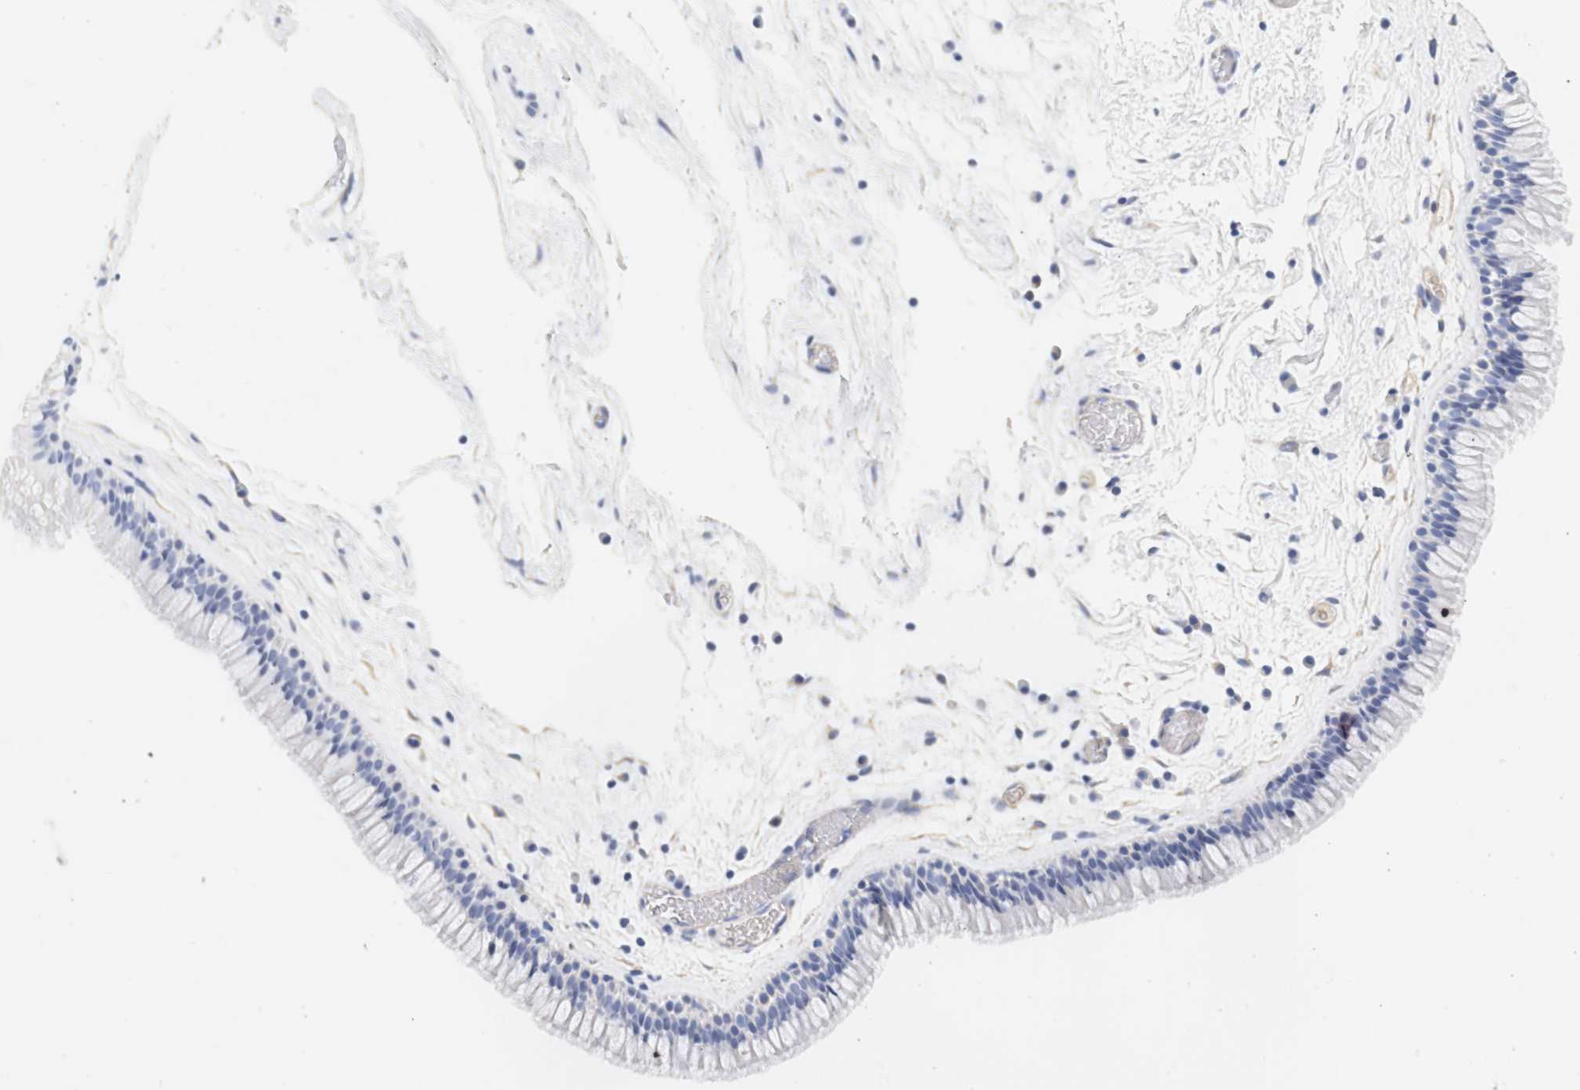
{"staining": {"intensity": "negative", "quantity": "none", "location": "none"}, "tissue": "nasopharynx", "cell_type": "Respiratory epithelial cells", "image_type": "normal", "snomed": [{"axis": "morphology", "description": "Normal tissue, NOS"}, {"axis": "morphology", "description": "Inflammation, NOS"}, {"axis": "topography", "description": "Nasopharynx"}], "caption": "This is an immunohistochemistry micrograph of benign nasopharynx. There is no positivity in respiratory epithelial cells.", "gene": "SPATA3", "patient": {"sex": "male", "age": 48}}